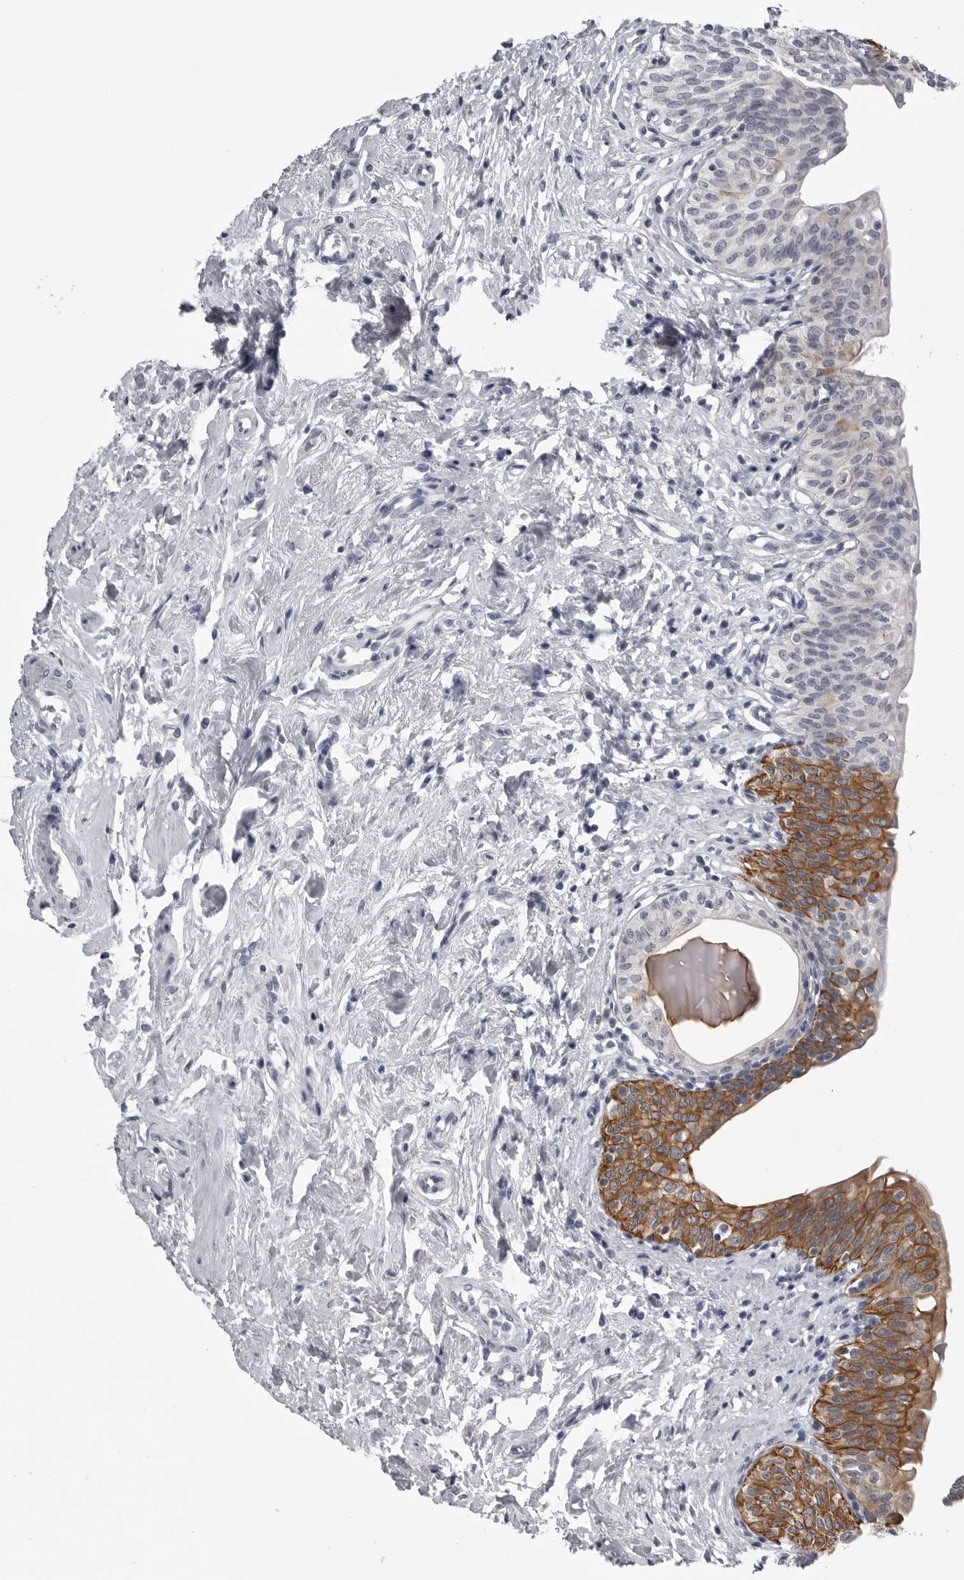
{"staining": {"intensity": "moderate", "quantity": "25%-75%", "location": "cytoplasmic/membranous"}, "tissue": "urinary bladder", "cell_type": "Urothelial cells", "image_type": "normal", "snomed": [{"axis": "morphology", "description": "Normal tissue, NOS"}, {"axis": "topography", "description": "Urinary bladder"}], "caption": "Protein staining shows moderate cytoplasmic/membranous positivity in about 25%-75% of urothelial cells in benign urinary bladder. Immunohistochemistry stains the protein of interest in brown and the nuclei are stained blue.", "gene": "MYOC", "patient": {"sex": "male", "age": 83}}